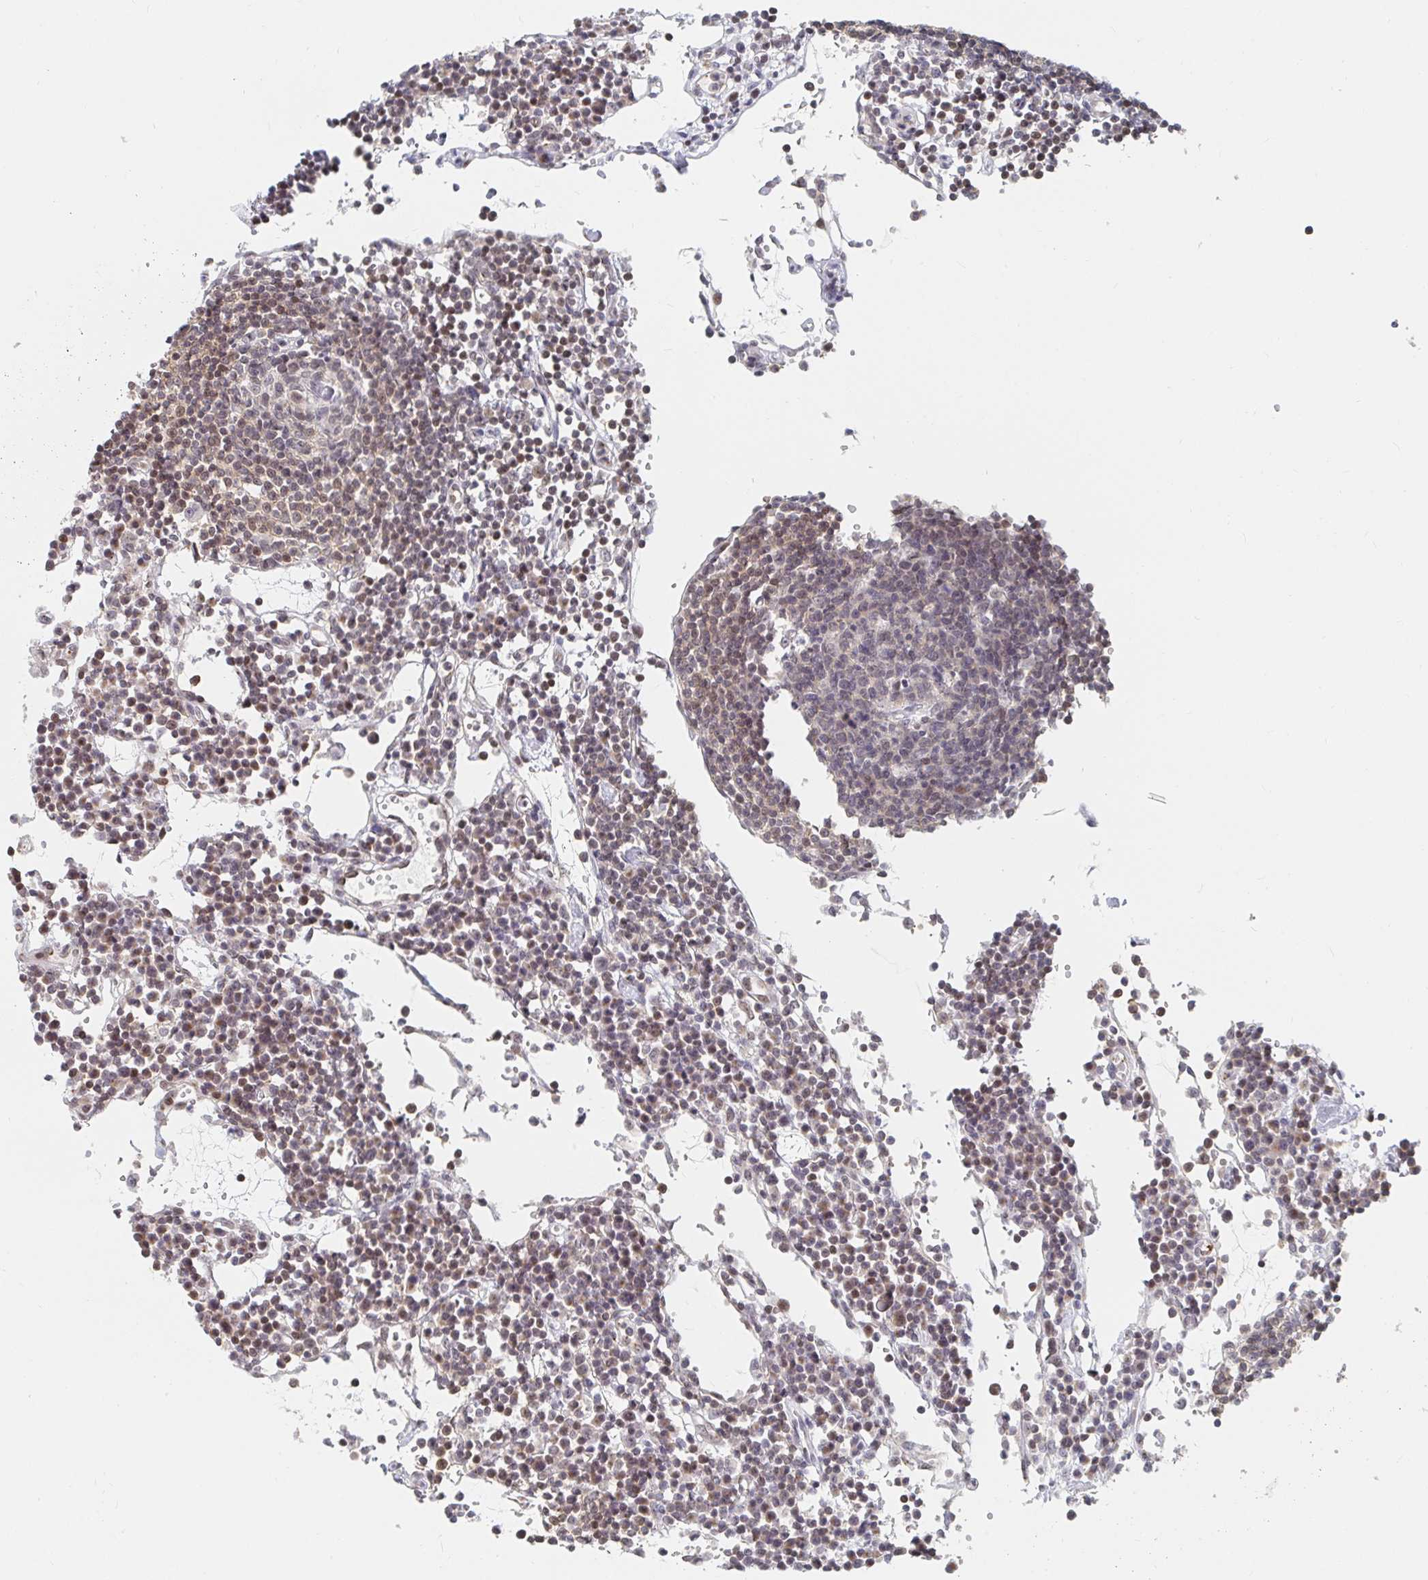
{"staining": {"intensity": "weak", "quantity": "<25%", "location": "nuclear"}, "tissue": "lymph node", "cell_type": "Germinal center cells", "image_type": "normal", "snomed": [{"axis": "morphology", "description": "Normal tissue, NOS"}, {"axis": "topography", "description": "Lymph node"}], "caption": "Immunohistochemistry of benign lymph node exhibits no staining in germinal center cells.", "gene": "CHD2", "patient": {"sex": "female", "age": 78}}